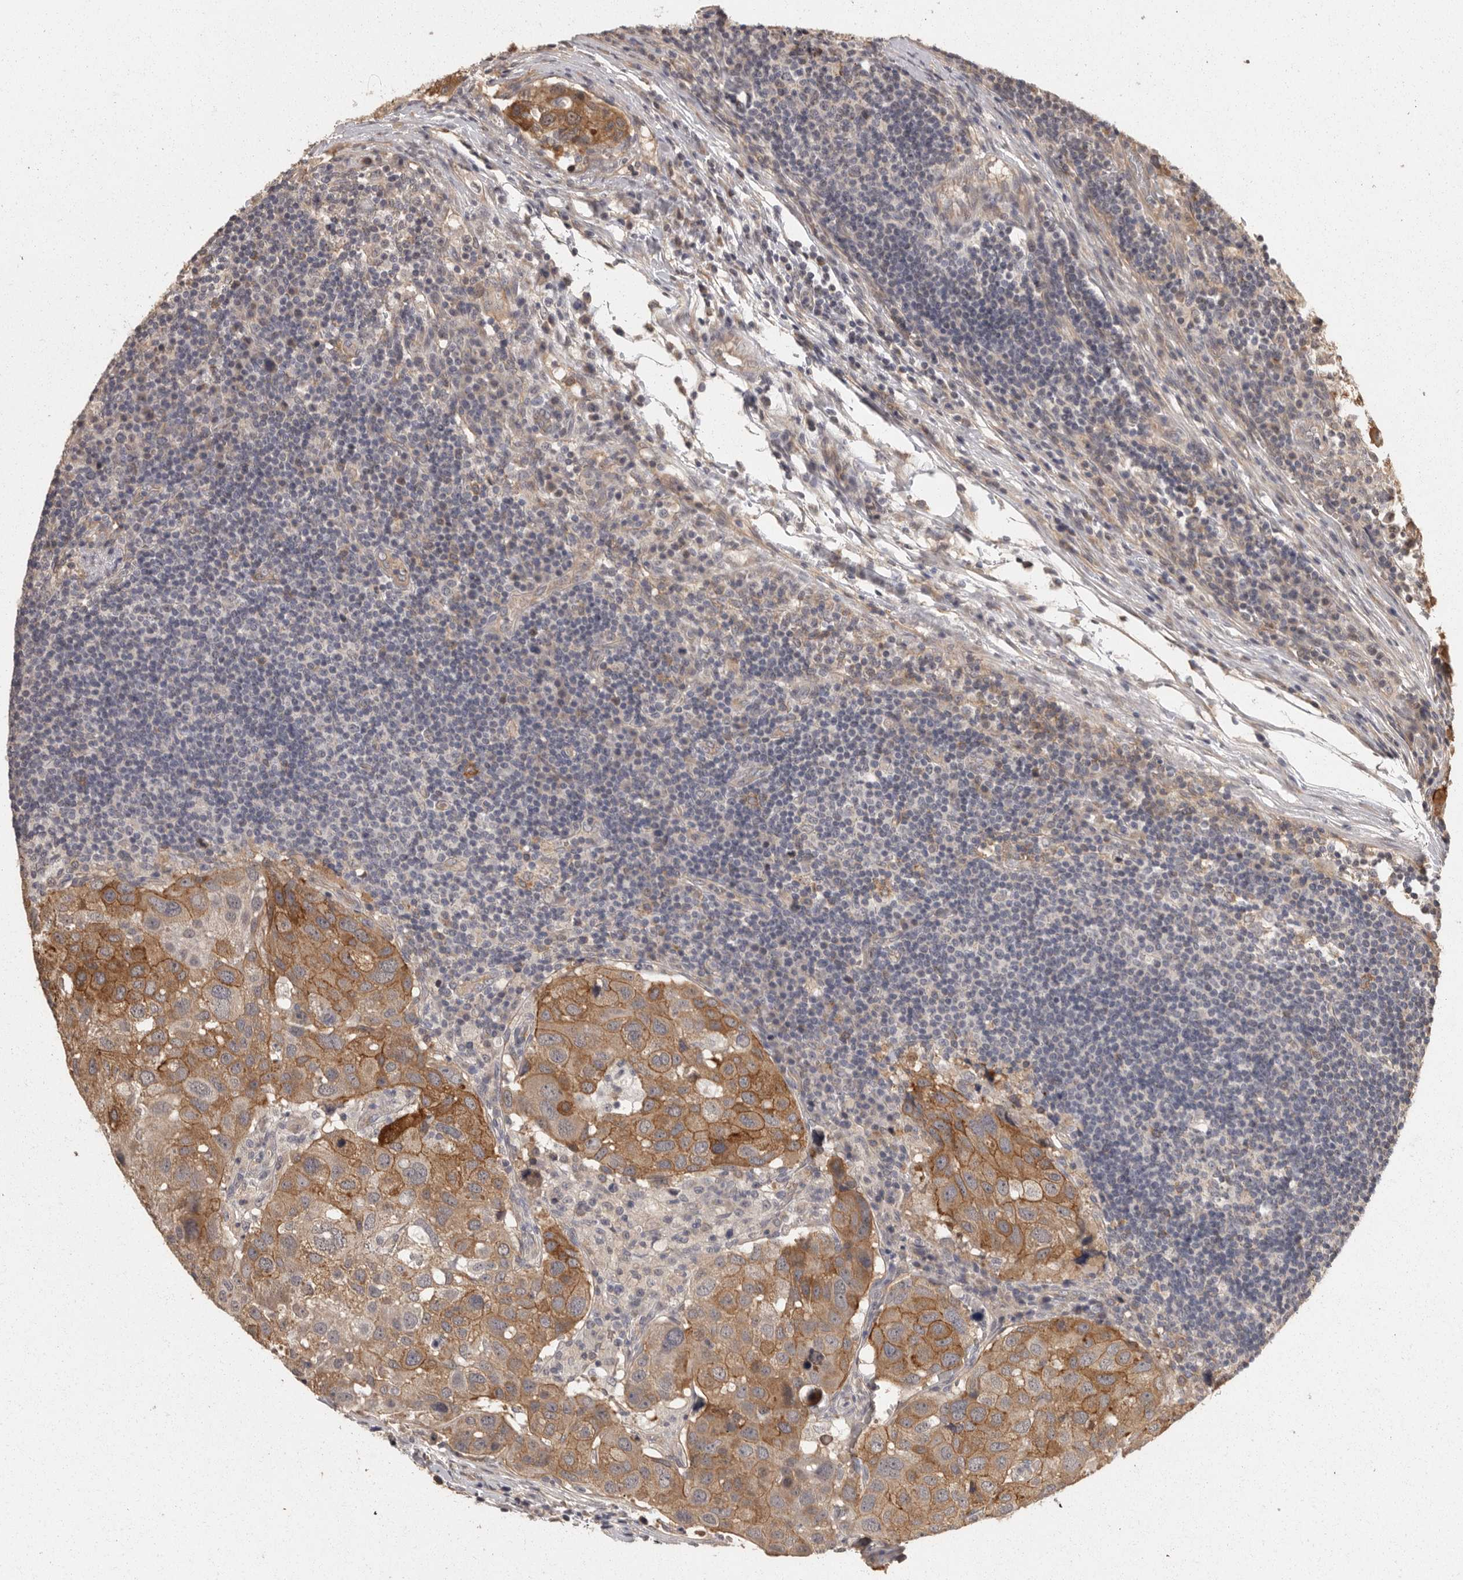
{"staining": {"intensity": "moderate", "quantity": ">75%", "location": "cytoplasmic/membranous"}, "tissue": "urothelial cancer", "cell_type": "Tumor cells", "image_type": "cancer", "snomed": [{"axis": "morphology", "description": "Urothelial carcinoma, High grade"}, {"axis": "topography", "description": "Lymph node"}, {"axis": "topography", "description": "Urinary bladder"}], "caption": "Immunohistochemistry (IHC) histopathology image of neoplastic tissue: urothelial cancer stained using immunohistochemistry (IHC) shows medium levels of moderate protein expression localized specifically in the cytoplasmic/membranous of tumor cells, appearing as a cytoplasmic/membranous brown color.", "gene": "BAIAP2", "patient": {"sex": "male", "age": 51}}